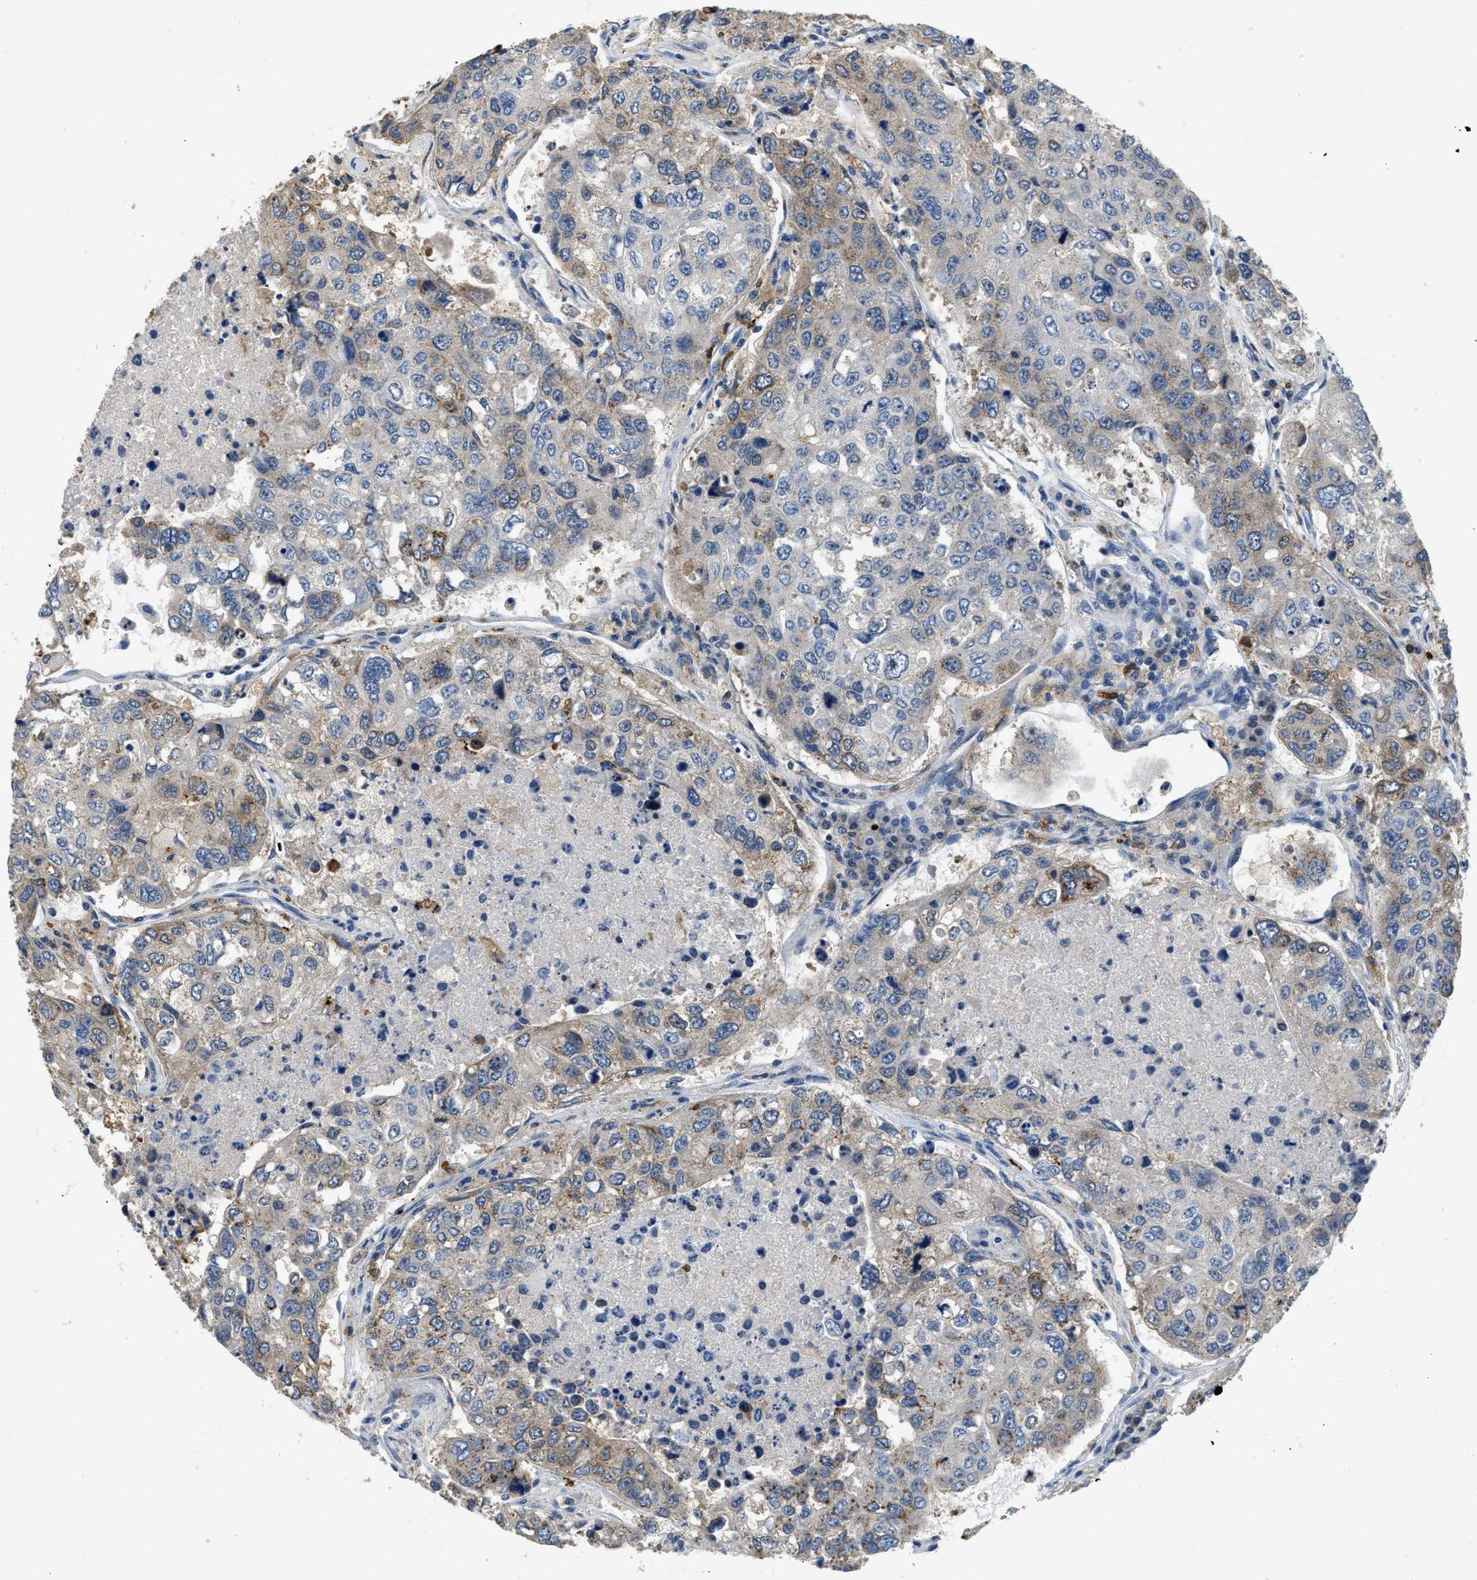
{"staining": {"intensity": "moderate", "quantity": "<25%", "location": "cytoplasmic/membranous"}, "tissue": "urothelial cancer", "cell_type": "Tumor cells", "image_type": "cancer", "snomed": [{"axis": "morphology", "description": "Urothelial carcinoma, High grade"}, {"axis": "topography", "description": "Lymph node"}, {"axis": "topography", "description": "Urinary bladder"}], "caption": "Protein staining of high-grade urothelial carcinoma tissue exhibits moderate cytoplasmic/membranous positivity in about <25% of tumor cells.", "gene": "TOMM34", "patient": {"sex": "male", "age": 51}}